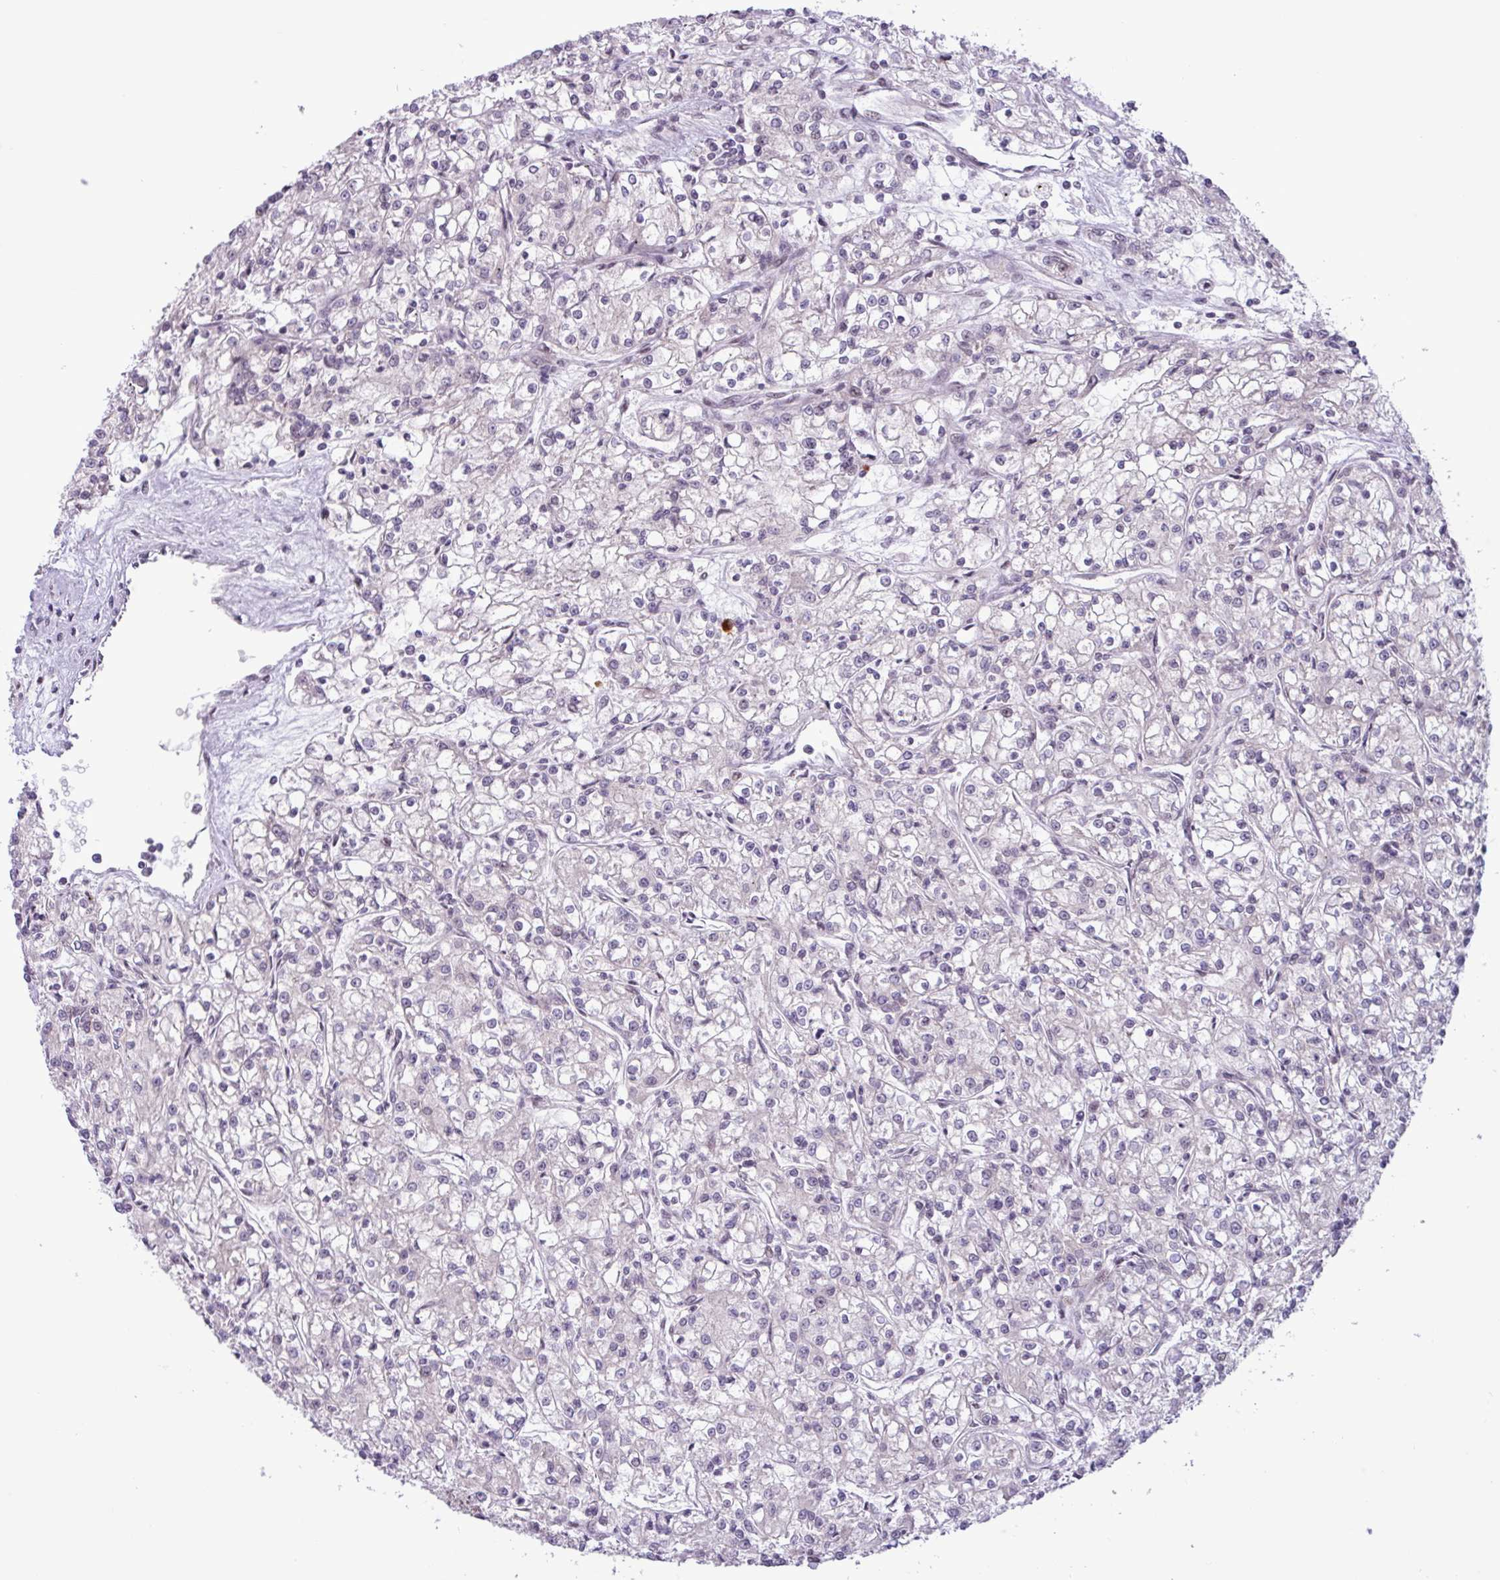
{"staining": {"intensity": "negative", "quantity": "none", "location": "none"}, "tissue": "renal cancer", "cell_type": "Tumor cells", "image_type": "cancer", "snomed": [{"axis": "morphology", "description": "Adenocarcinoma, NOS"}, {"axis": "topography", "description": "Kidney"}], "caption": "DAB immunohistochemical staining of human adenocarcinoma (renal) demonstrates no significant positivity in tumor cells.", "gene": "NOTCH2", "patient": {"sex": "female", "age": 59}}